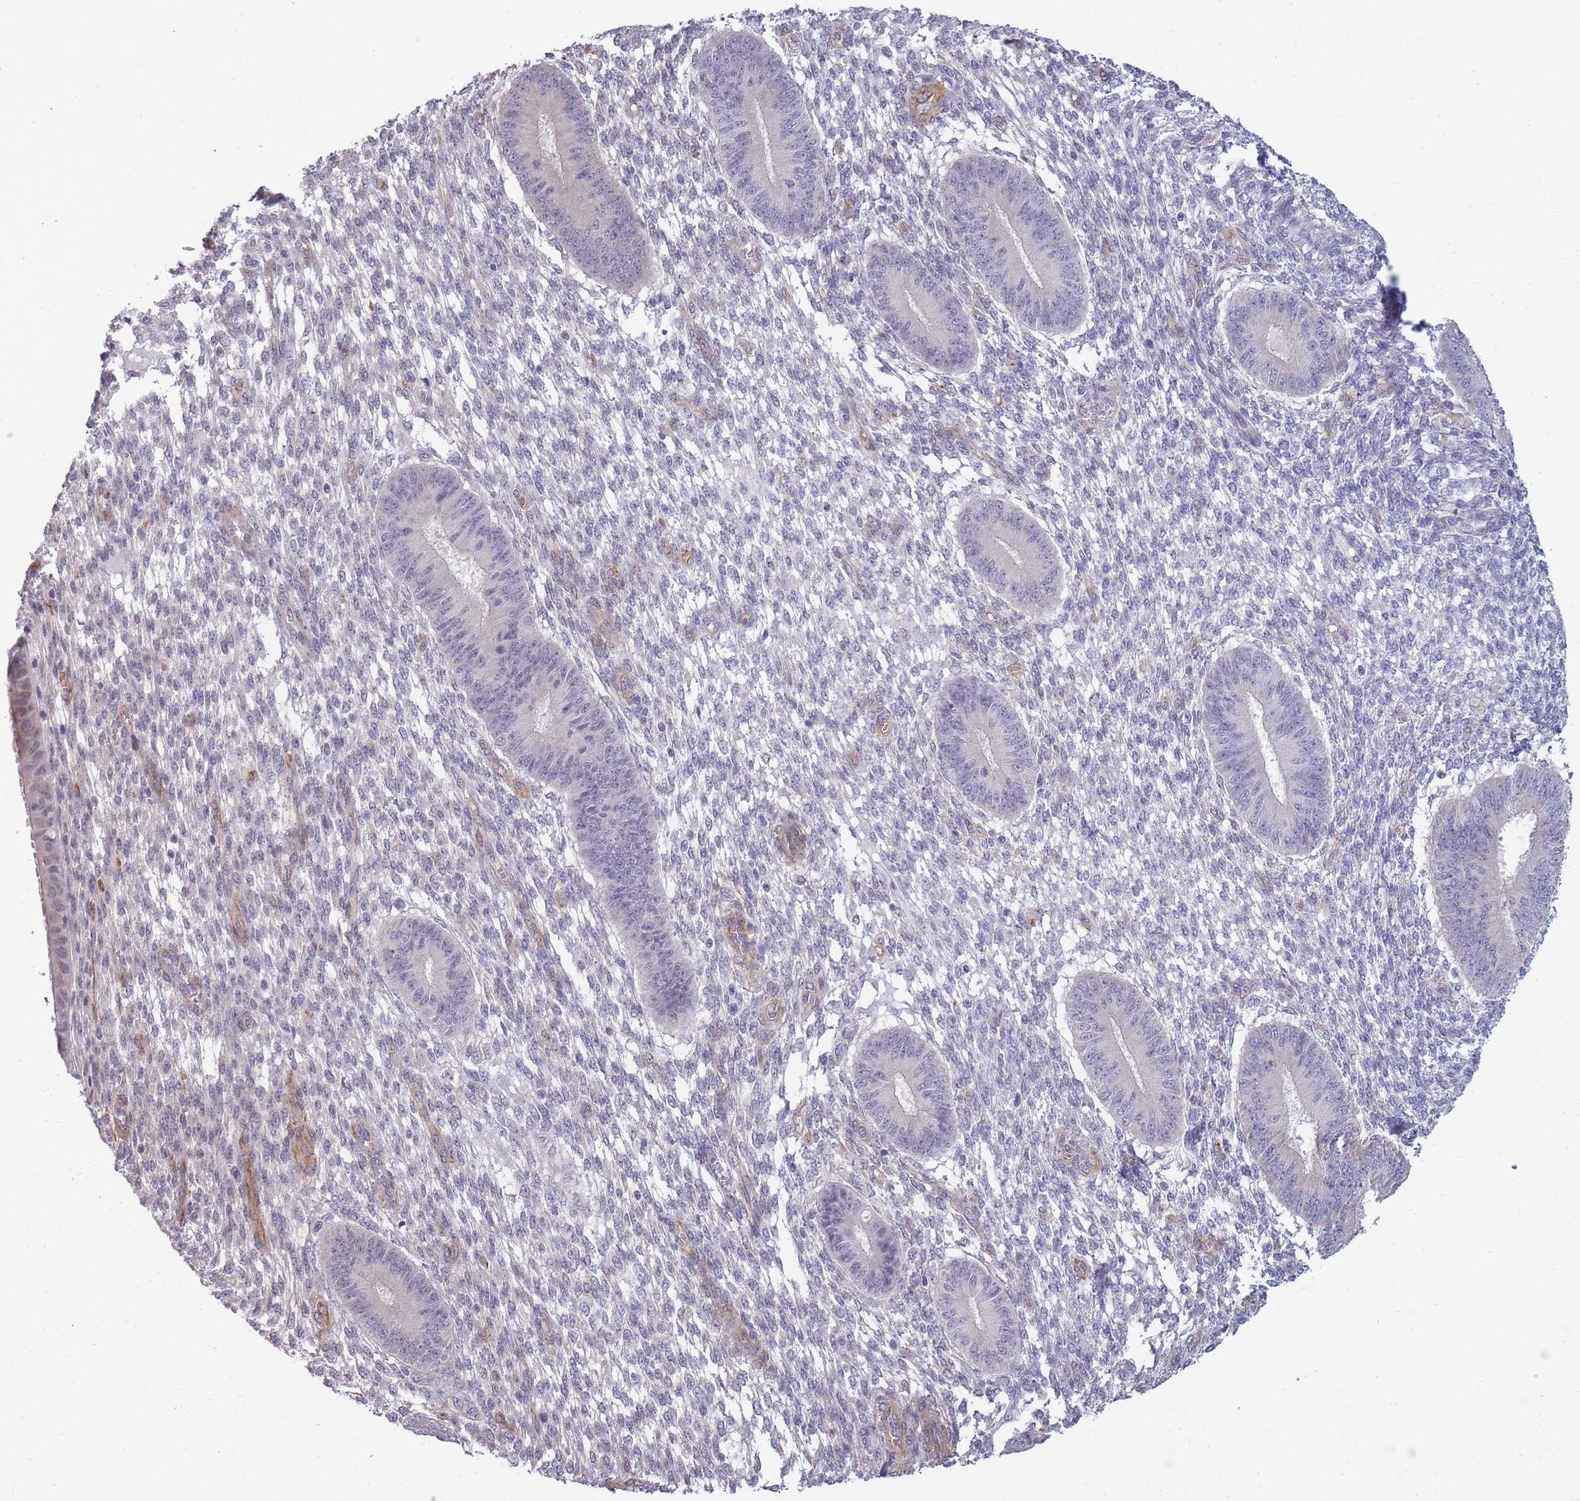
{"staining": {"intensity": "negative", "quantity": "none", "location": "none"}, "tissue": "endometrium", "cell_type": "Cells in endometrial stroma", "image_type": "normal", "snomed": [{"axis": "morphology", "description": "Normal tissue, NOS"}, {"axis": "topography", "description": "Endometrium"}], "caption": "Immunohistochemical staining of normal endometrium shows no significant staining in cells in endometrial stroma.", "gene": "C19orf25", "patient": {"sex": "female", "age": 49}}